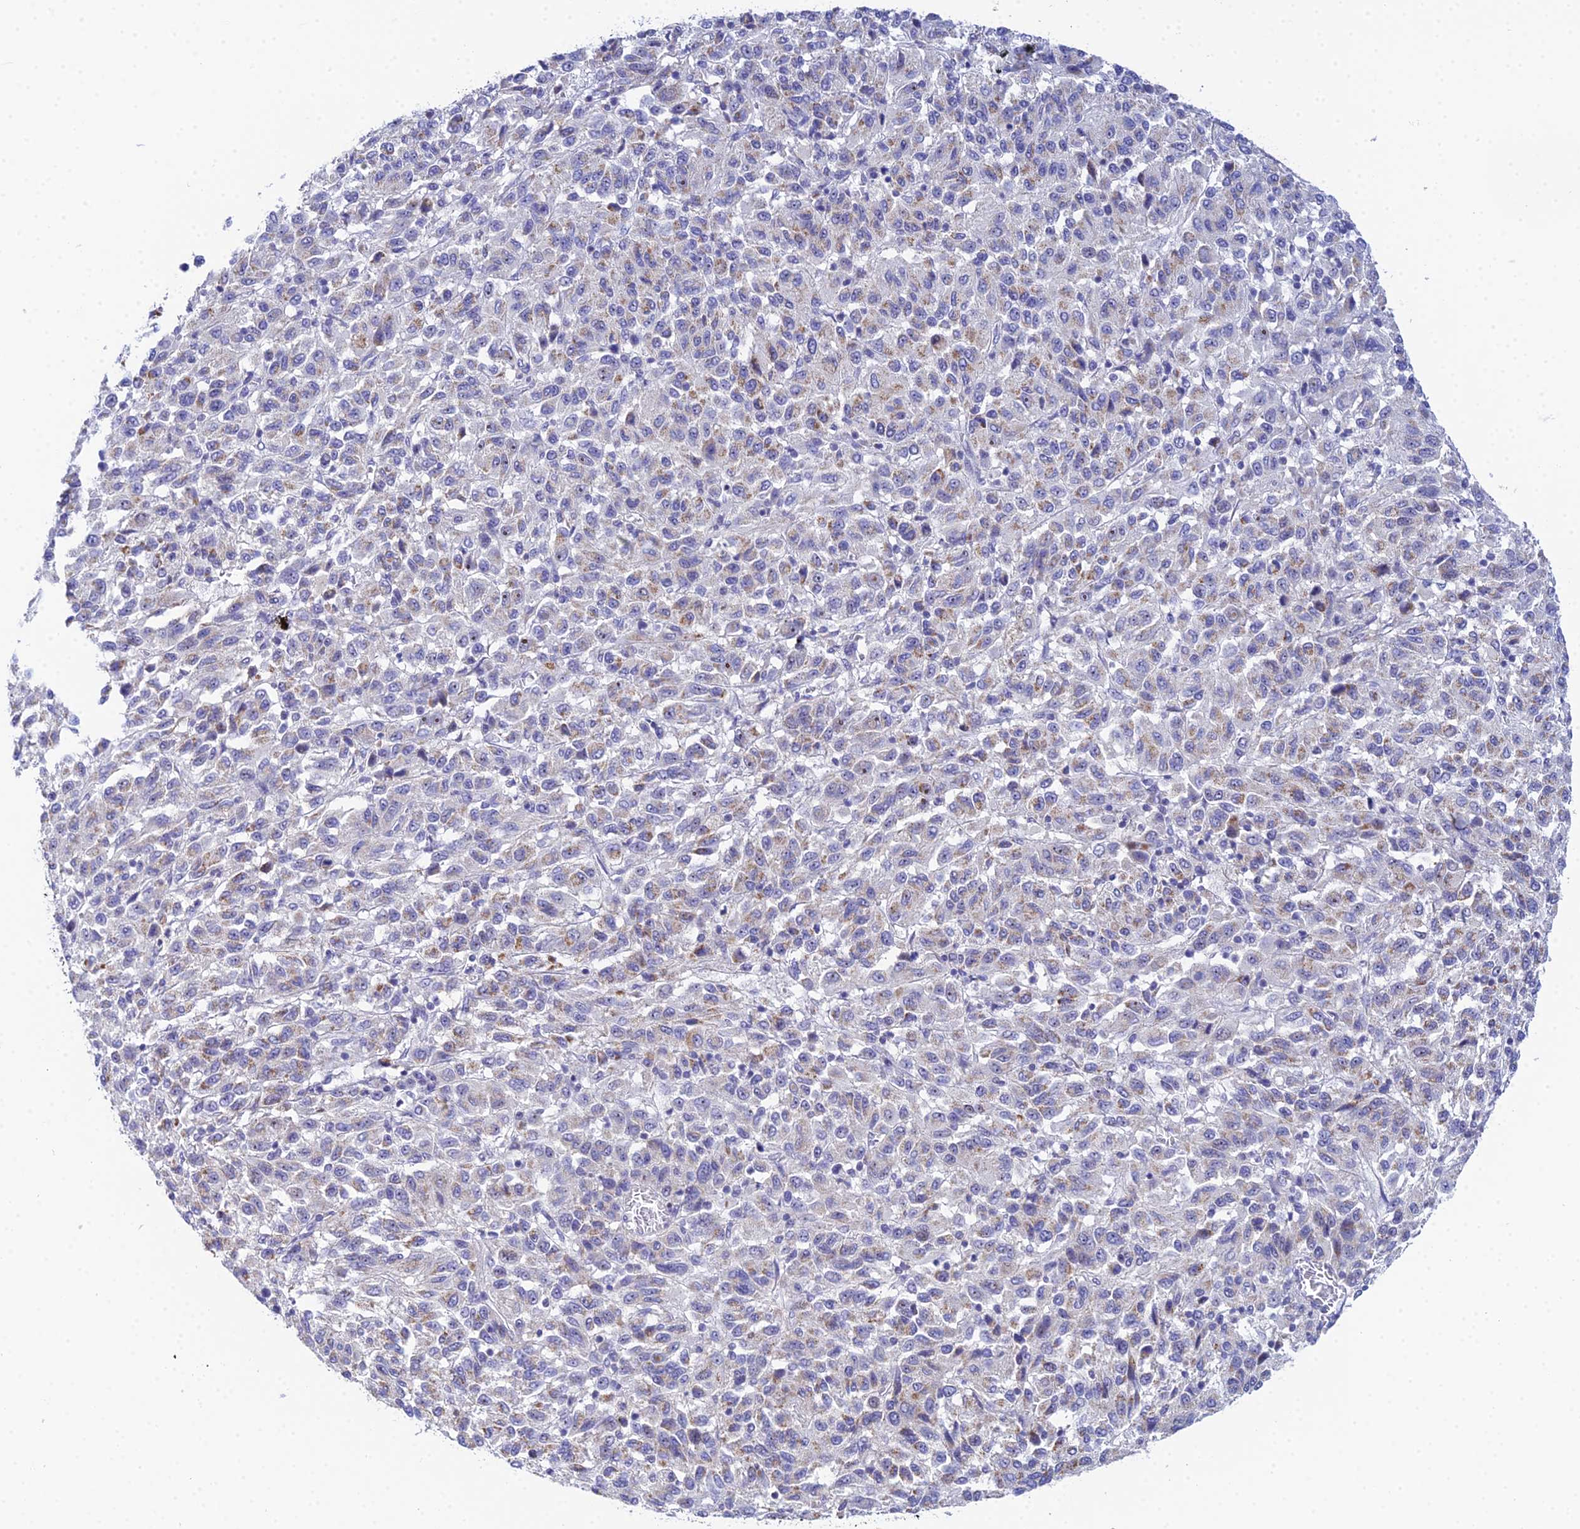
{"staining": {"intensity": "weak", "quantity": "25%-75%", "location": "cytoplasmic/membranous"}, "tissue": "melanoma", "cell_type": "Tumor cells", "image_type": "cancer", "snomed": [{"axis": "morphology", "description": "Malignant melanoma, Metastatic site"}, {"axis": "topography", "description": "Lung"}], "caption": "An image showing weak cytoplasmic/membranous expression in approximately 25%-75% of tumor cells in malignant melanoma (metastatic site), as visualized by brown immunohistochemical staining.", "gene": "PLPP4", "patient": {"sex": "male", "age": 64}}